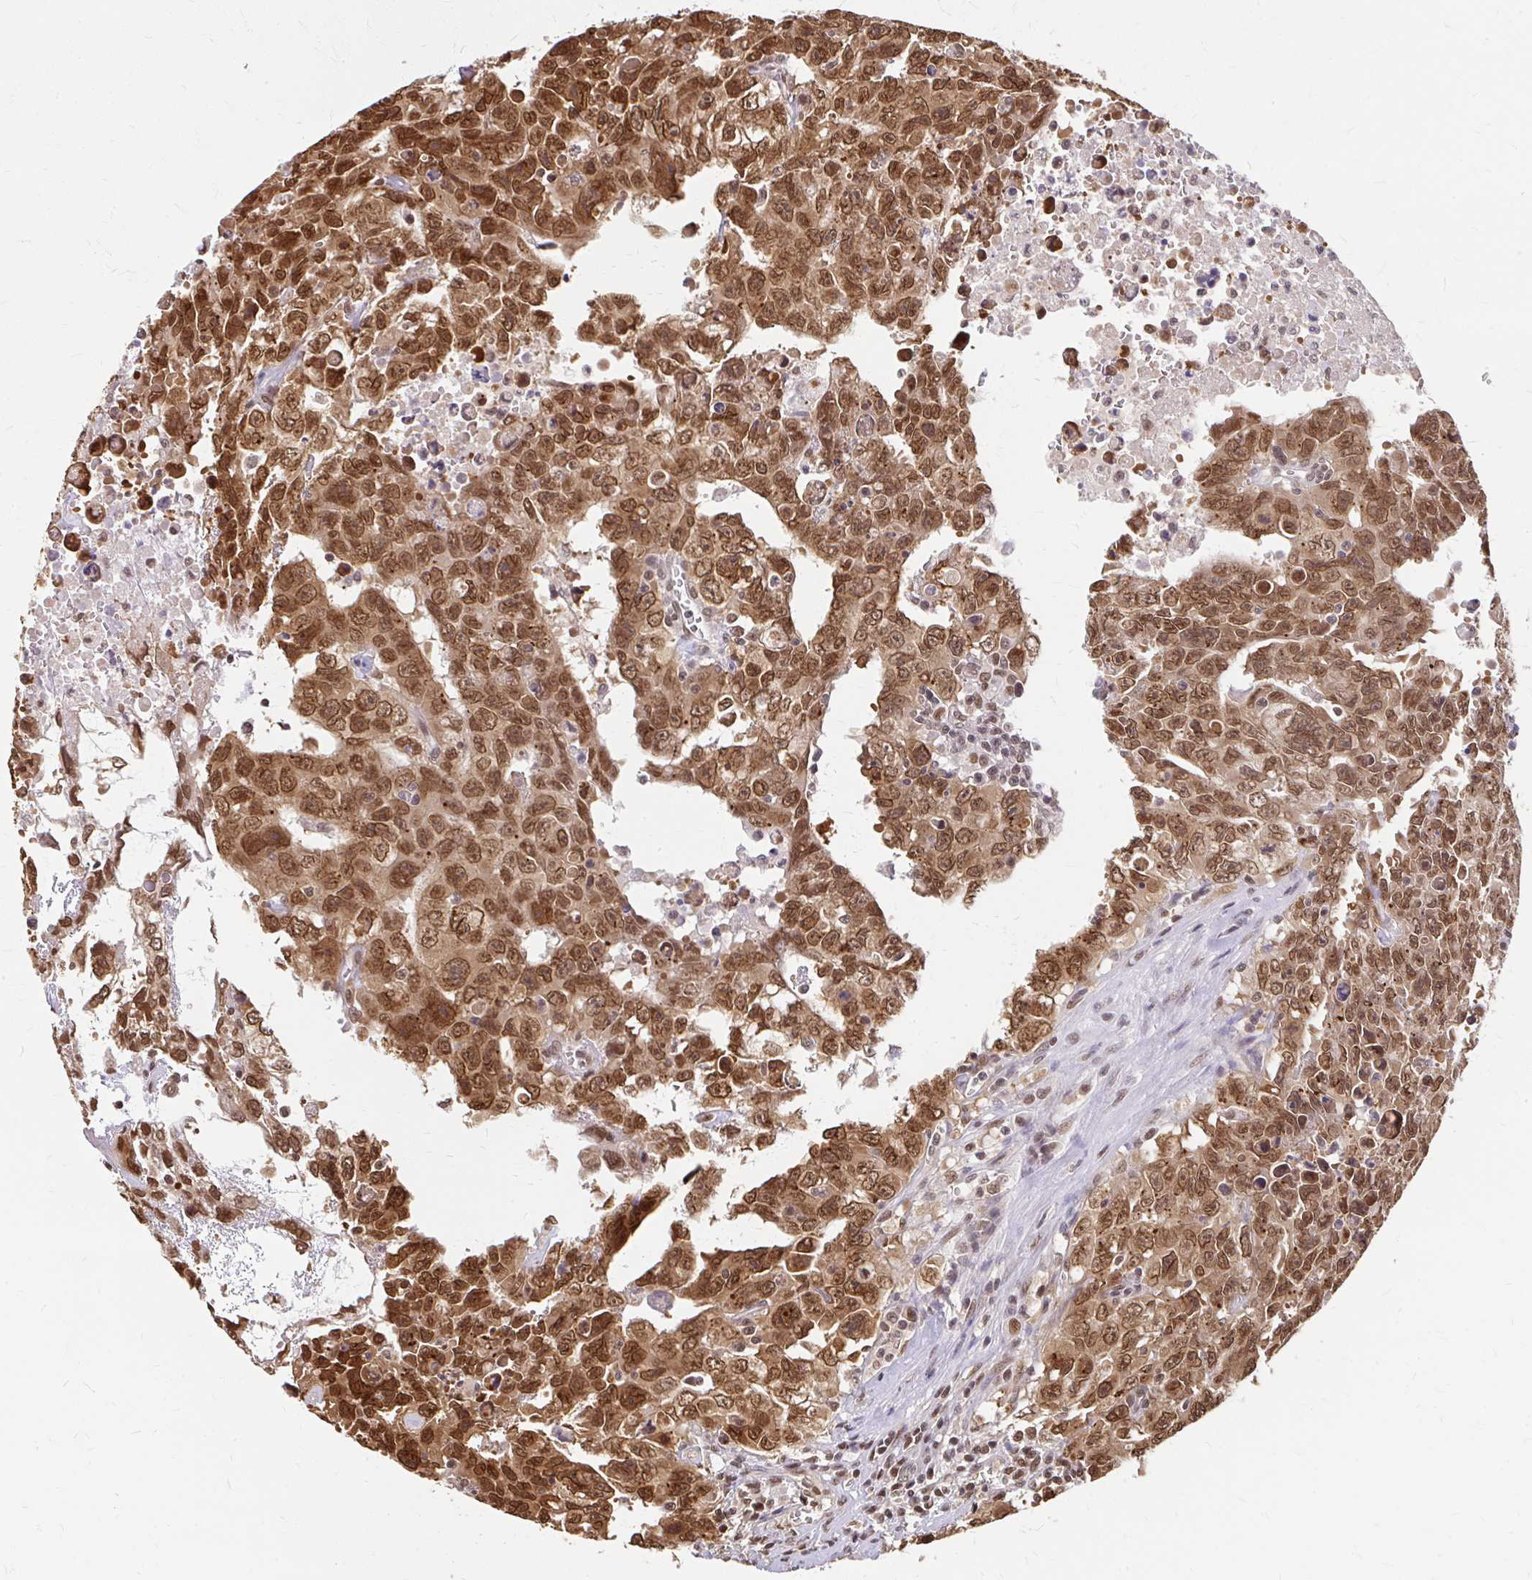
{"staining": {"intensity": "moderate", "quantity": ">75%", "location": "cytoplasmic/membranous,nuclear"}, "tissue": "testis cancer", "cell_type": "Tumor cells", "image_type": "cancer", "snomed": [{"axis": "morphology", "description": "Carcinoma, Embryonal, NOS"}, {"axis": "topography", "description": "Testis"}], "caption": "Testis cancer tissue shows moderate cytoplasmic/membranous and nuclear expression in about >75% of tumor cells (IHC, brightfield microscopy, high magnification).", "gene": "XPO1", "patient": {"sex": "male", "age": 24}}